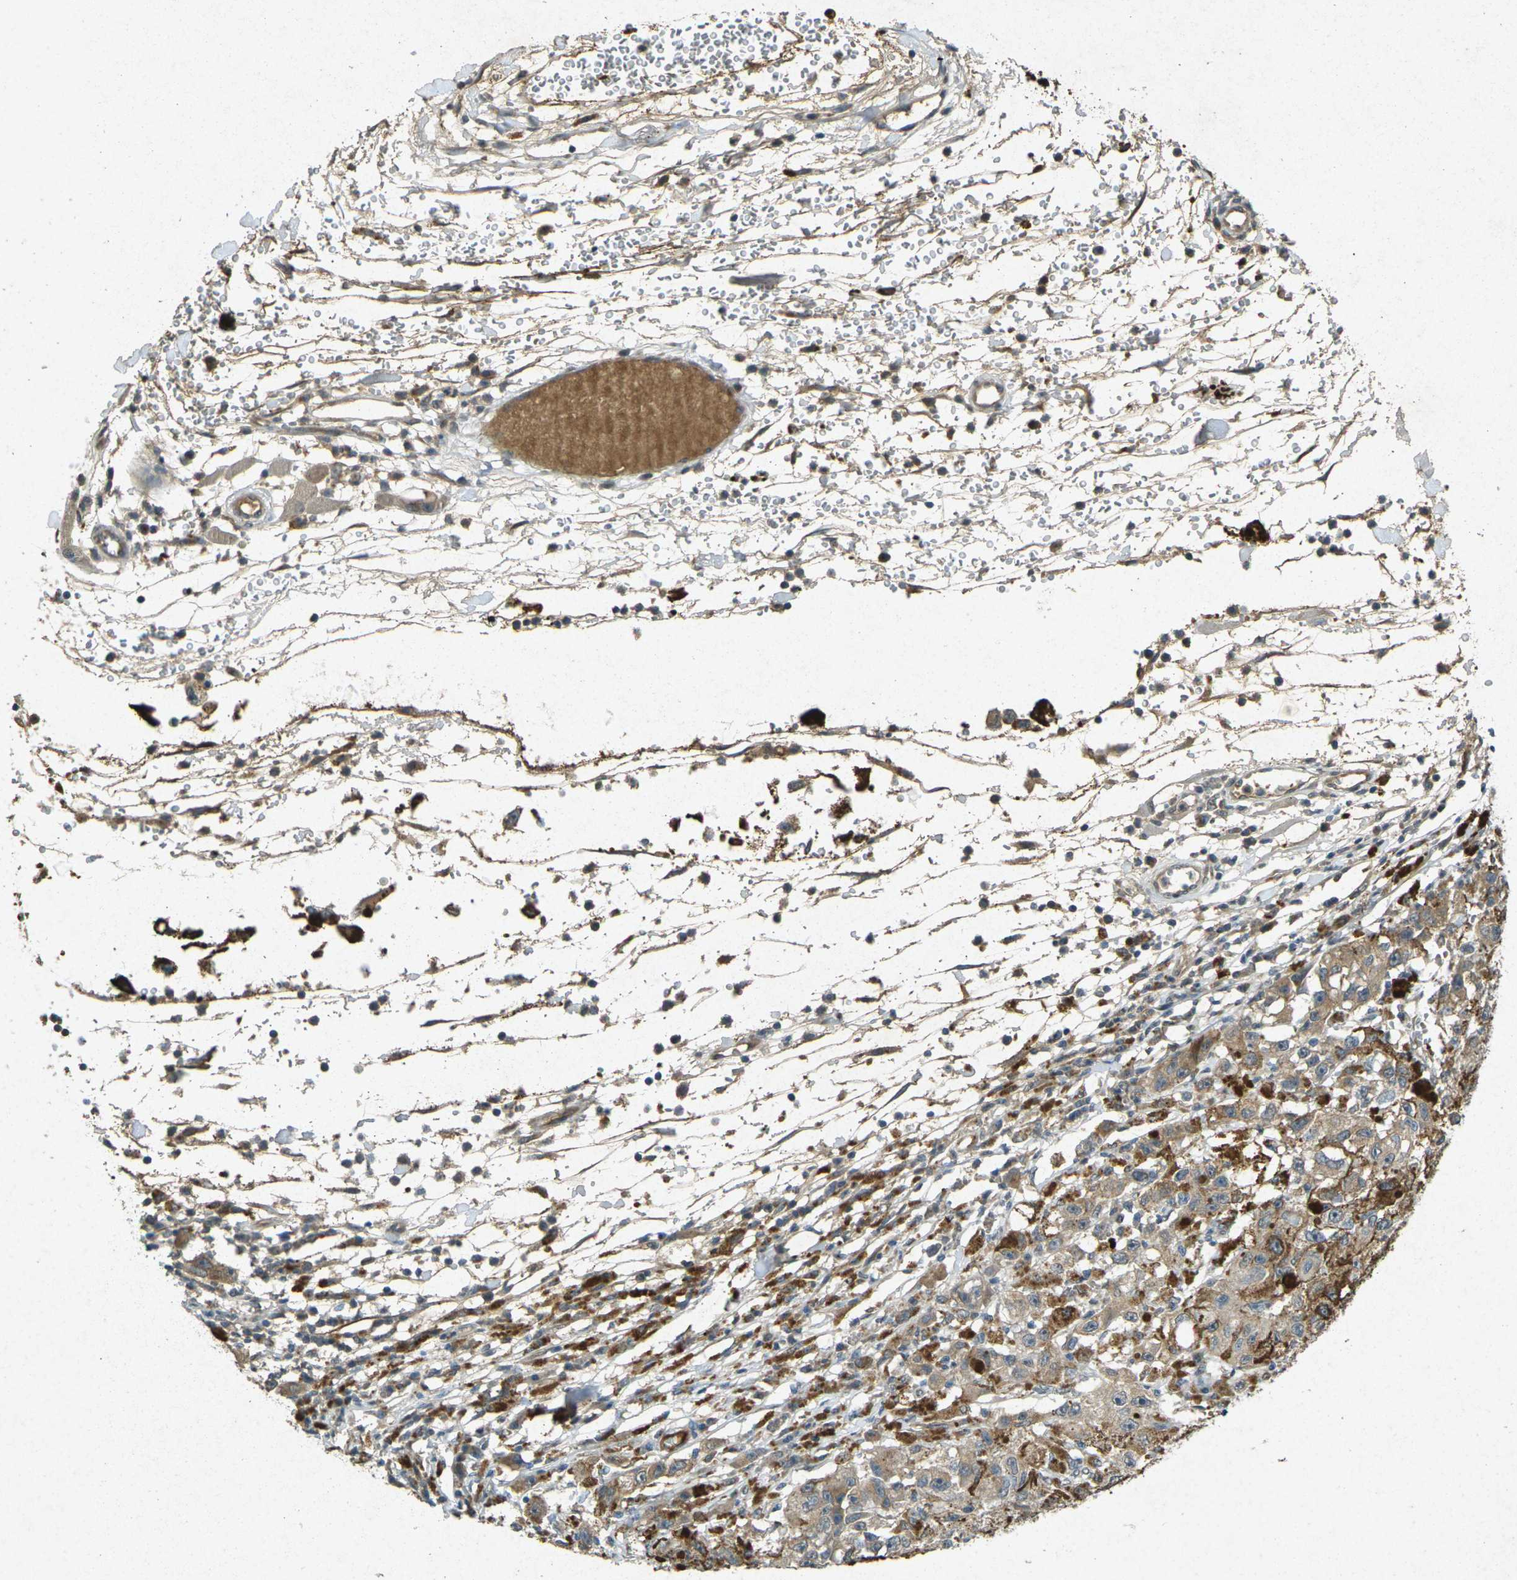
{"staining": {"intensity": "moderate", "quantity": ">75%", "location": "cytoplasmic/membranous"}, "tissue": "melanoma", "cell_type": "Tumor cells", "image_type": "cancer", "snomed": [{"axis": "morphology", "description": "Malignant melanoma in situ"}, {"axis": "morphology", "description": "Malignant melanoma, NOS"}, {"axis": "topography", "description": "Skin"}], "caption": "IHC of human malignant melanoma reveals medium levels of moderate cytoplasmic/membranous expression in about >75% of tumor cells.", "gene": "RGMA", "patient": {"sex": "female", "age": 88}}